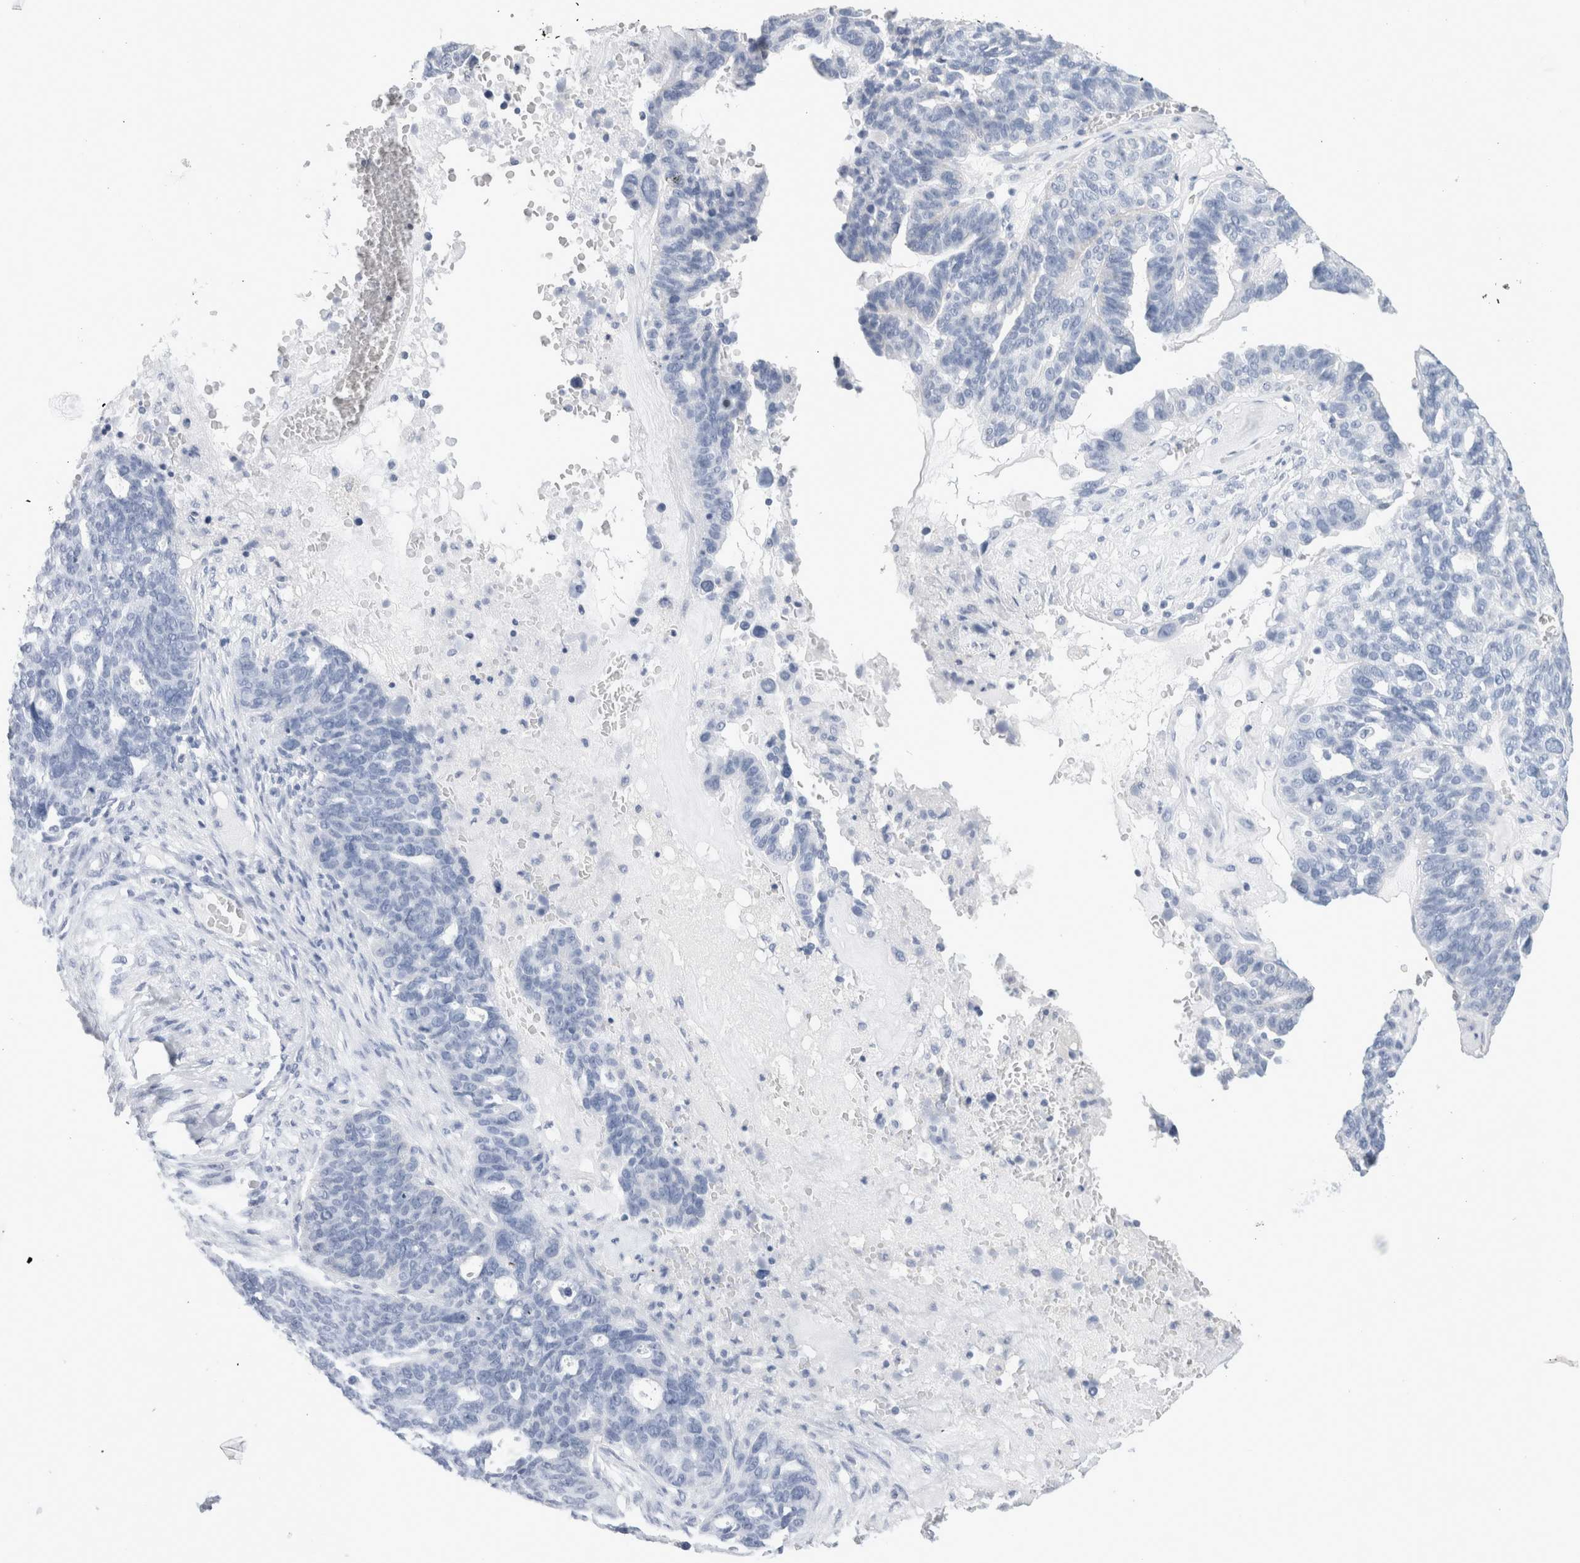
{"staining": {"intensity": "negative", "quantity": "none", "location": "none"}, "tissue": "ovarian cancer", "cell_type": "Tumor cells", "image_type": "cancer", "snomed": [{"axis": "morphology", "description": "Cystadenocarcinoma, serous, NOS"}, {"axis": "topography", "description": "Ovary"}], "caption": "This is a photomicrograph of immunohistochemistry staining of ovarian cancer, which shows no positivity in tumor cells. The staining is performed using DAB (3,3'-diaminobenzidine) brown chromogen with nuclei counter-stained in using hematoxylin.", "gene": "ECHDC2", "patient": {"sex": "female", "age": 59}}